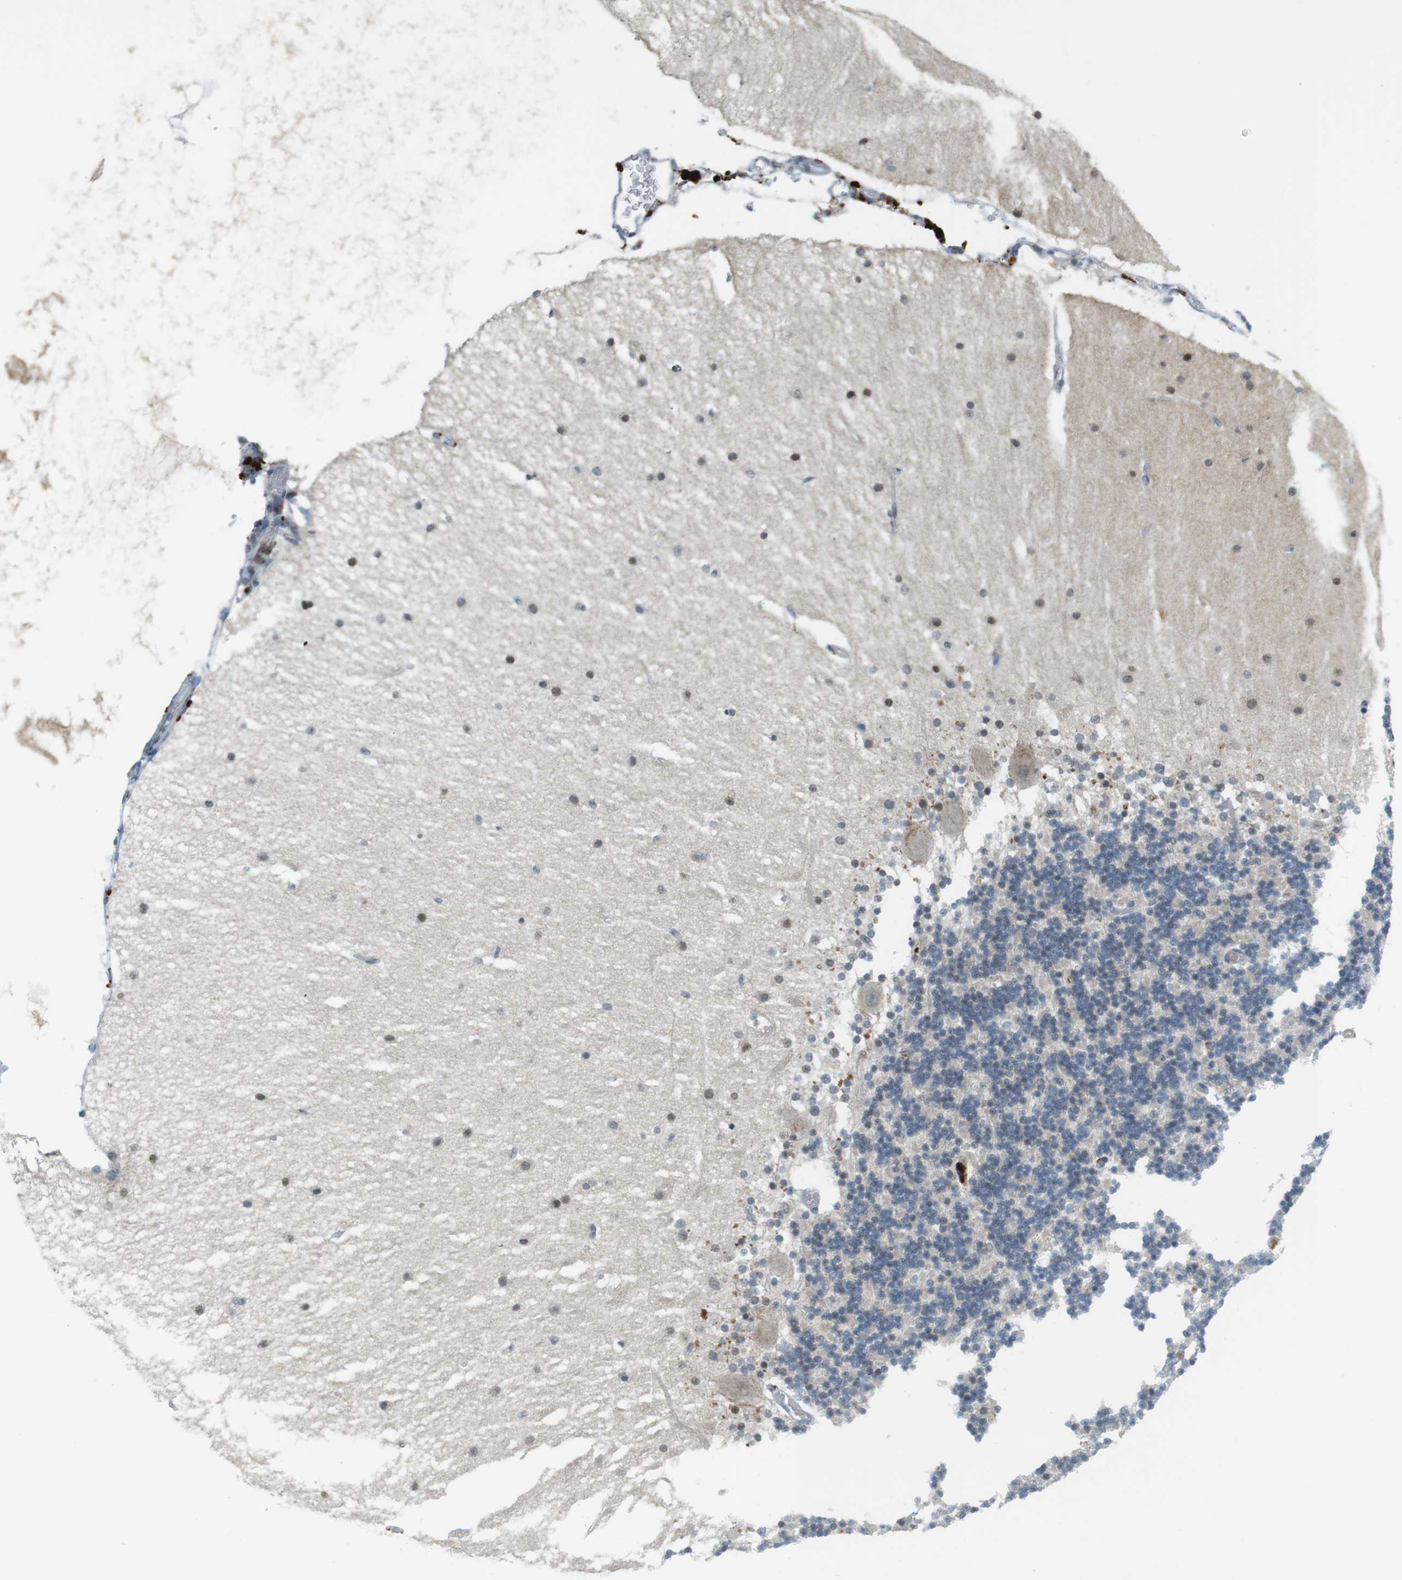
{"staining": {"intensity": "weak", "quantity": "<25%", "location": "nuclear"}, "tissue": "cerebellum", "cell_type": "Cells in granular layer", "image_type": "normal", "snomed": [{"axis": "morphology", "description": "Normal tissue, NOS"}, {"axis": "topography", "description": "Cerebellum"}], "caption": "A photomicrograph of cerebellum stained for a protein displays no brown staining in cells in granular layer. Brightfield microscopy of immunohistochemistry stained with DAB (brown) and hematoxylin (blue), captured at high magnification.", "gene": "DMC1", "patient": {"sex": "female", "age": 54}}